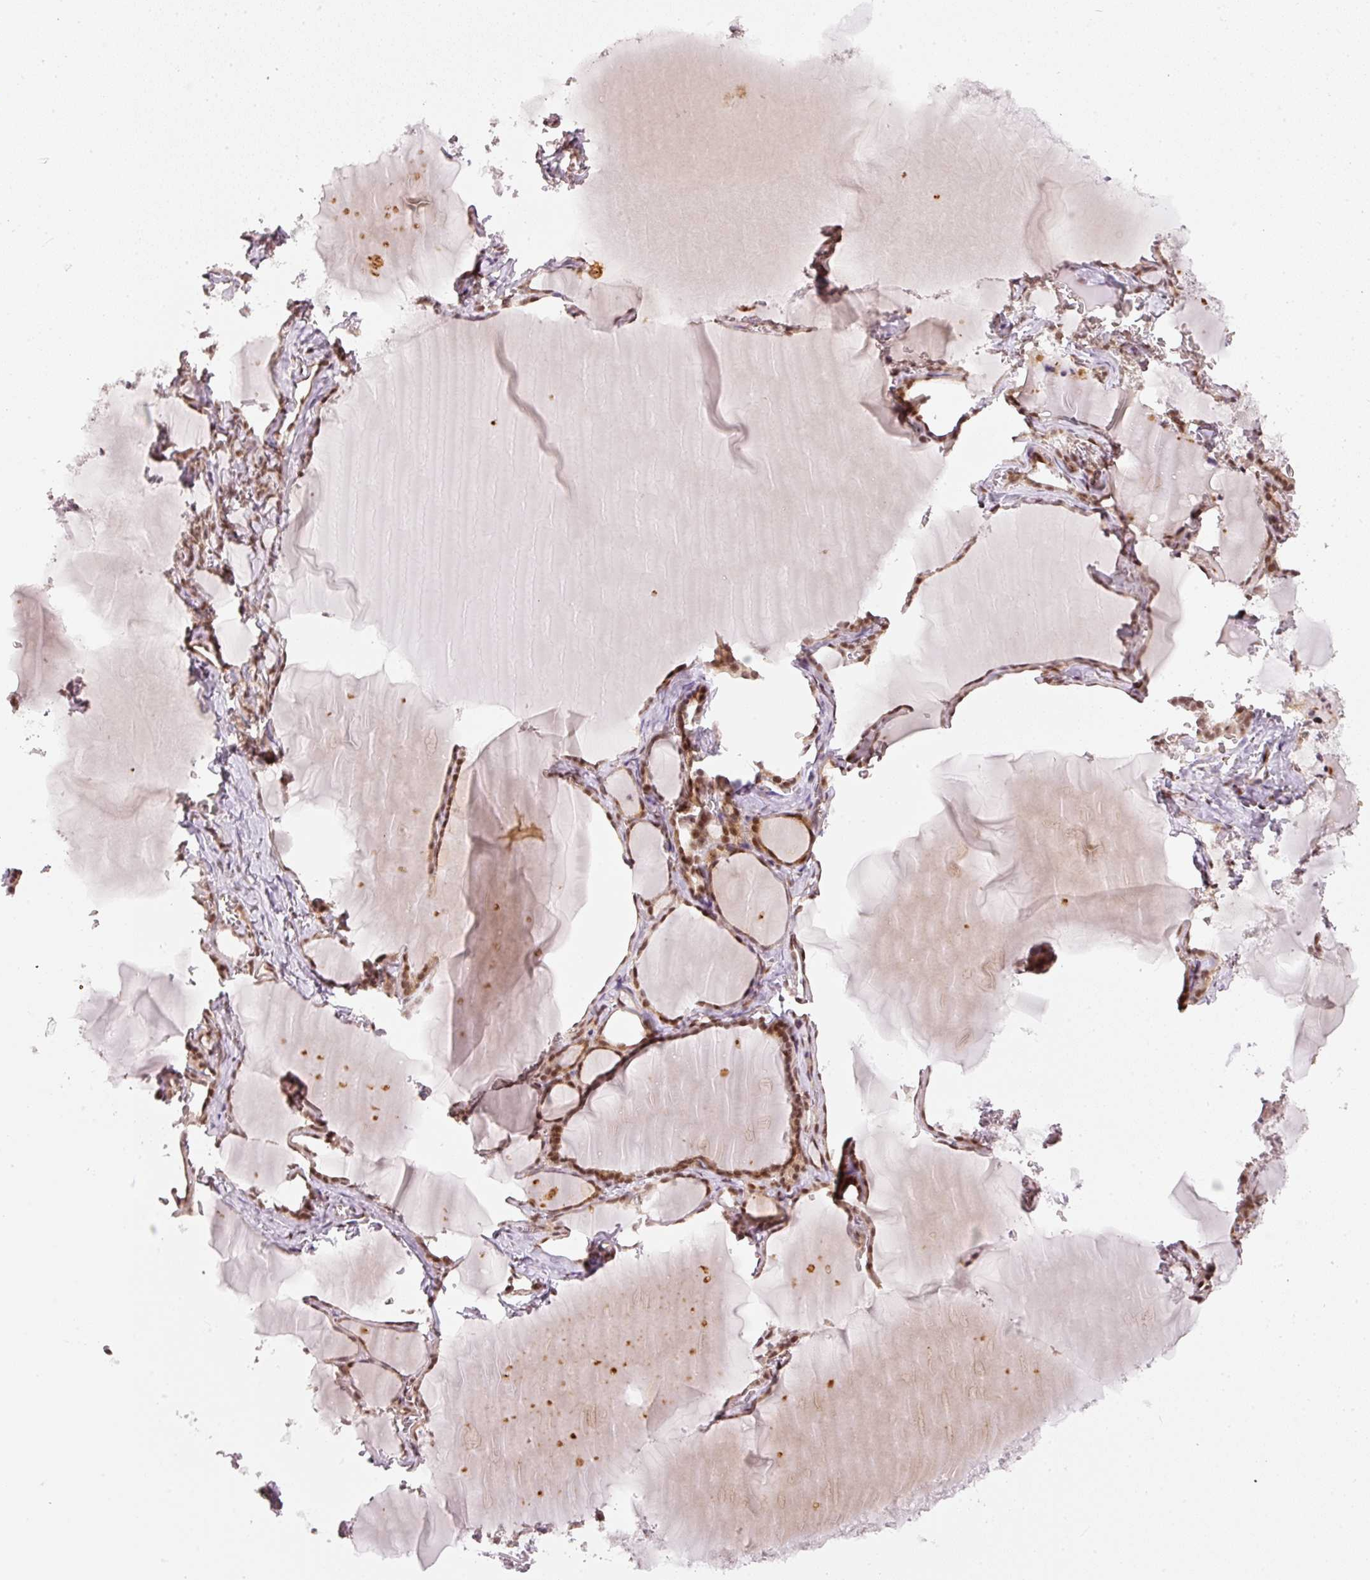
{"staining": {"intensity": "moderate", "quantity": ">75%", "location": "cytoplasmic/membranous,nuclear"}, "tissue": "thyroid gland", "cell_type": "Glandular cells", "image_type": "normal", "snomed": [{"axis": "morphology", "description": "Normal tissue, NOS"}, {"axis": "topography", "description": "Thyroid gland"}], "caption": "This histopathology image reveals benign thyroid gland stained with immunohistochemistry to label a protein in brown. The cytoplasmic/membranous,nuclear of glandular cells show moderate positivity for the protein. Nuclei are counter-stained blue.", "gene": "THOC6", "patient": {"sex": "female", "age": 49}}